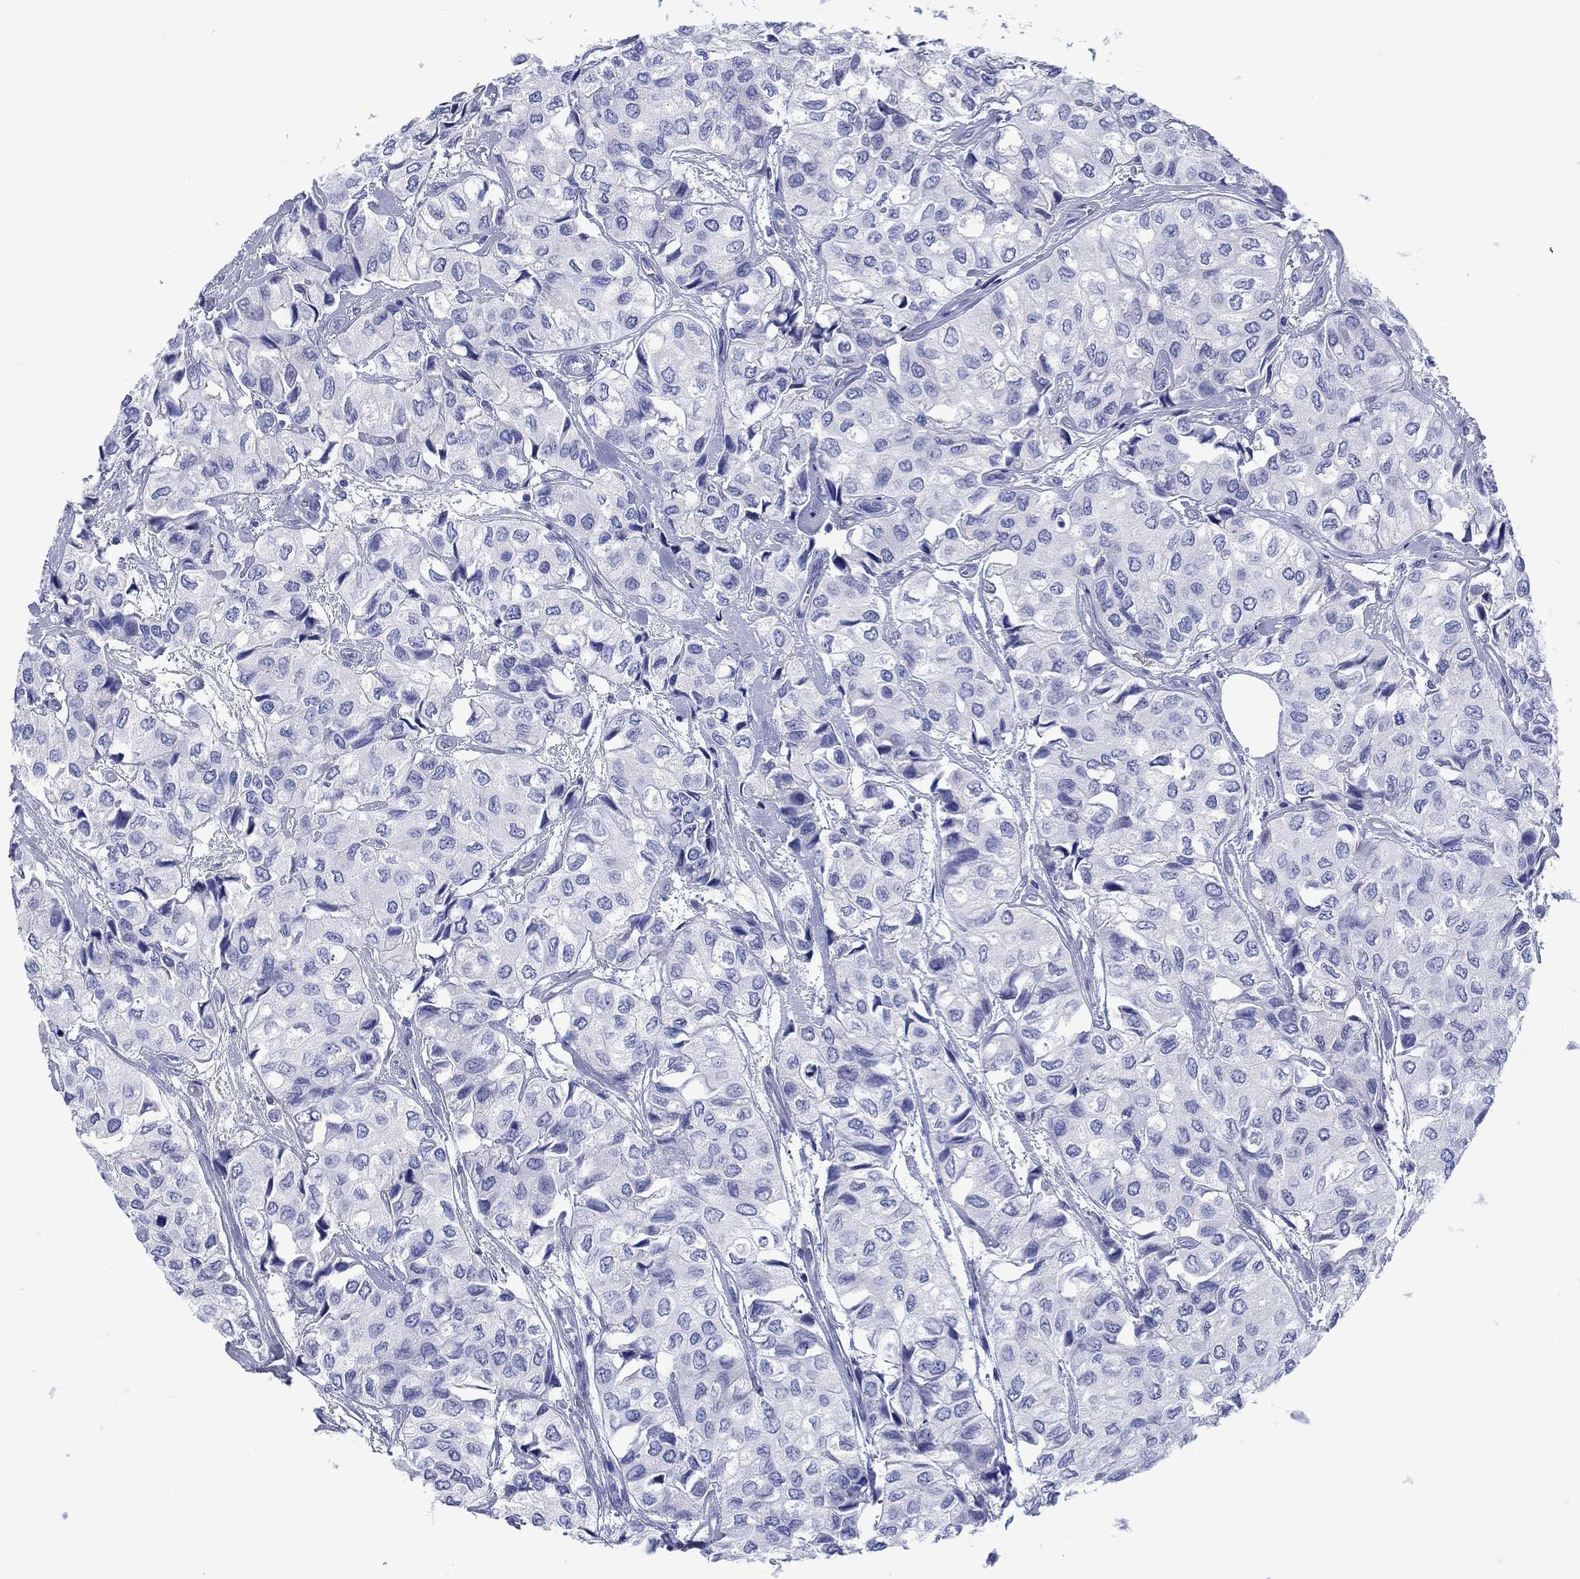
{"staining": {"intensity": "negative", "quantity": "none", "location": "none"}, "tissue": "urothelial cancer", "cell_type": "Tumor cells", "image_type": "cancer", "snomed": [{"axis": "morphology", "description": "Urothelial carcinoma, High grade"}, {"axis": "topography", "description": "Urinary bladder"}], "caption": "Tumor cells show no significant positivity in urothelial cancer.", "gene": "CACNG3", "patient": {"sex": "male", "age": 73}}